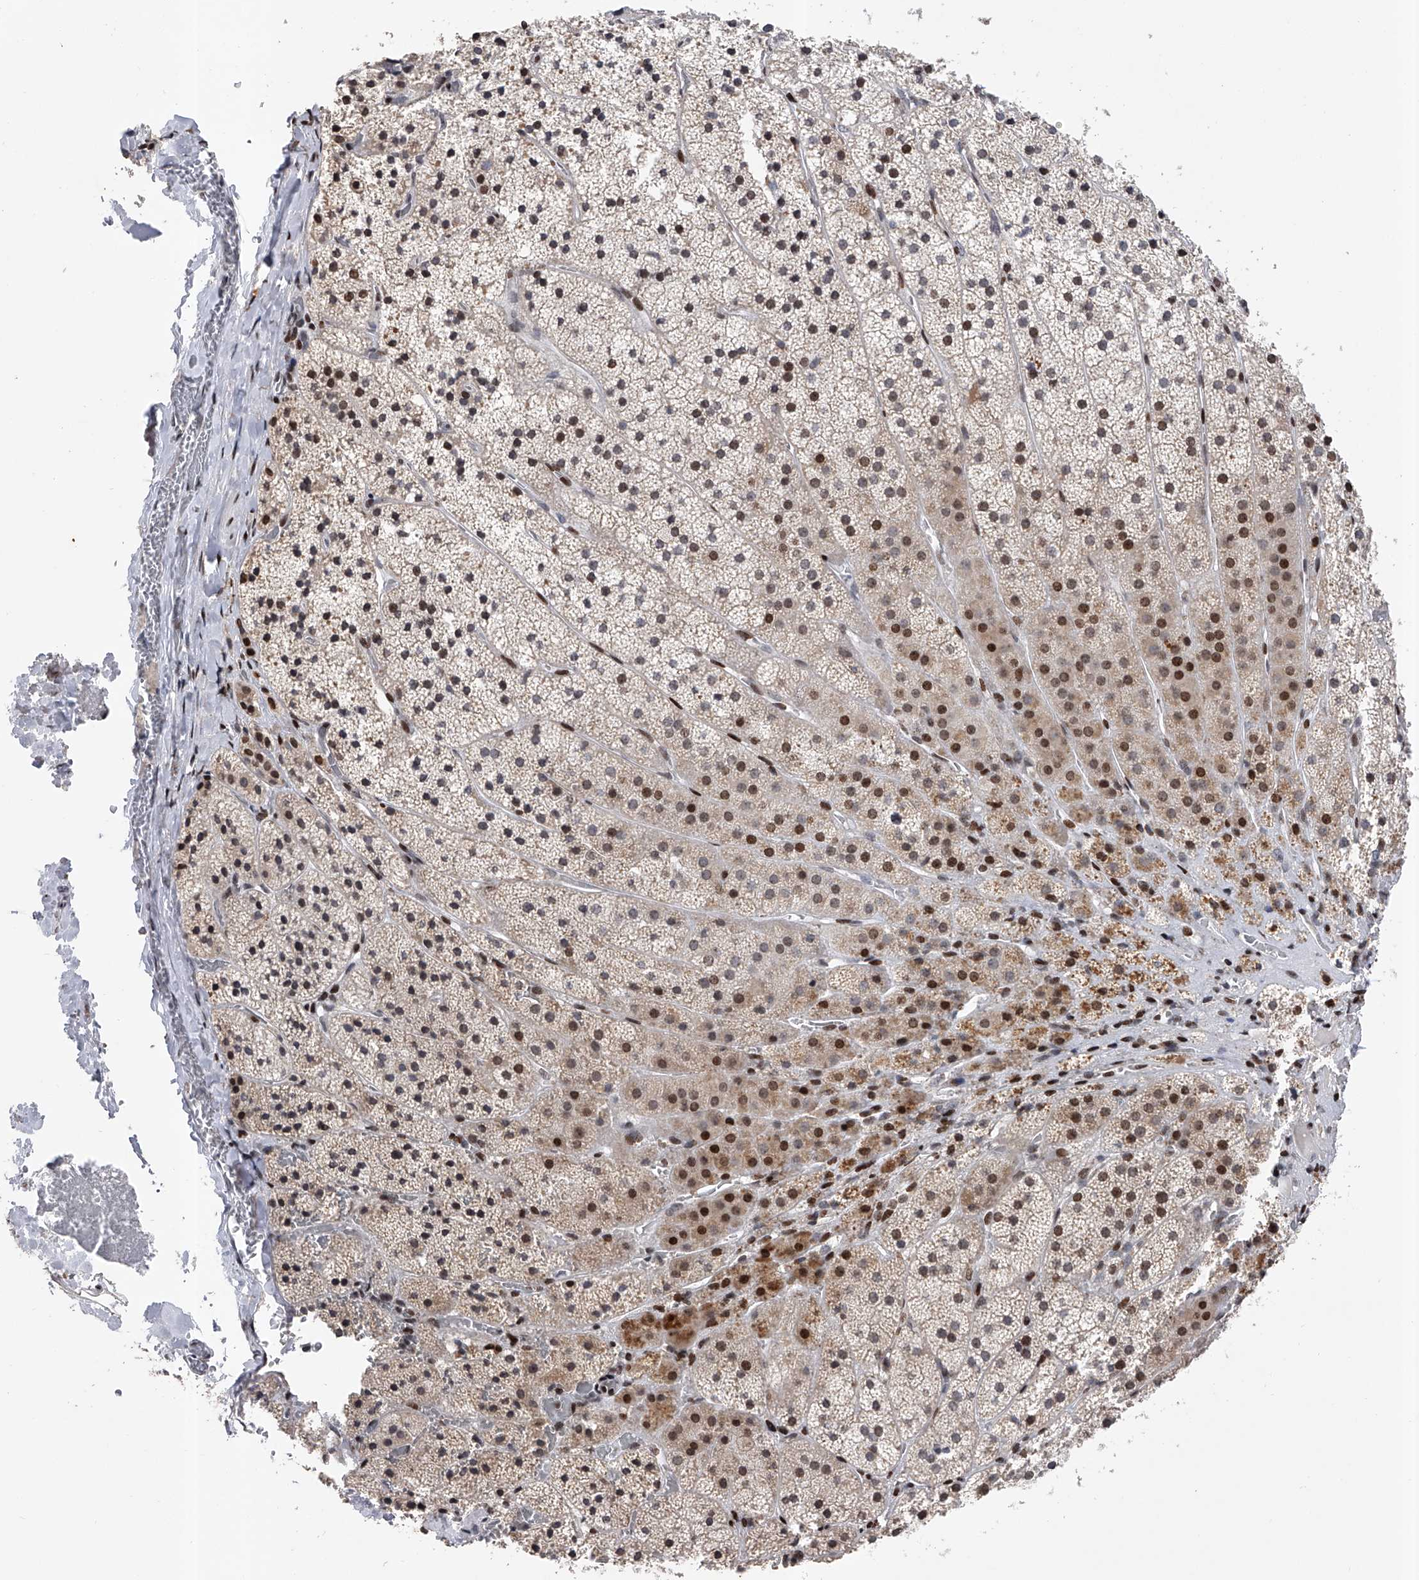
{"staining": {"intensity": "moderate", "quantity": "25%-75%", "location": "cytoplasmic/membranous,nuclear"}, "tissue": "adrenal gland", "cell_type": "Glandular cells", "image_type": "normal", "snomed": [{"axis": "morphology", "description": "Normal tissue, NOS"}, {"axis": "topography", "description": "Adrenal gland"}], "caption": "A high-resolution micrograph shows immunohistochemistry staining of normal adrenal gland, which reveals moderate cytoplasmic/membranous,nuclear expression in about 25%-75% of glandular cells.", "gene": "RWDD2A", "patient": {"sex": "female", "age": 44}}